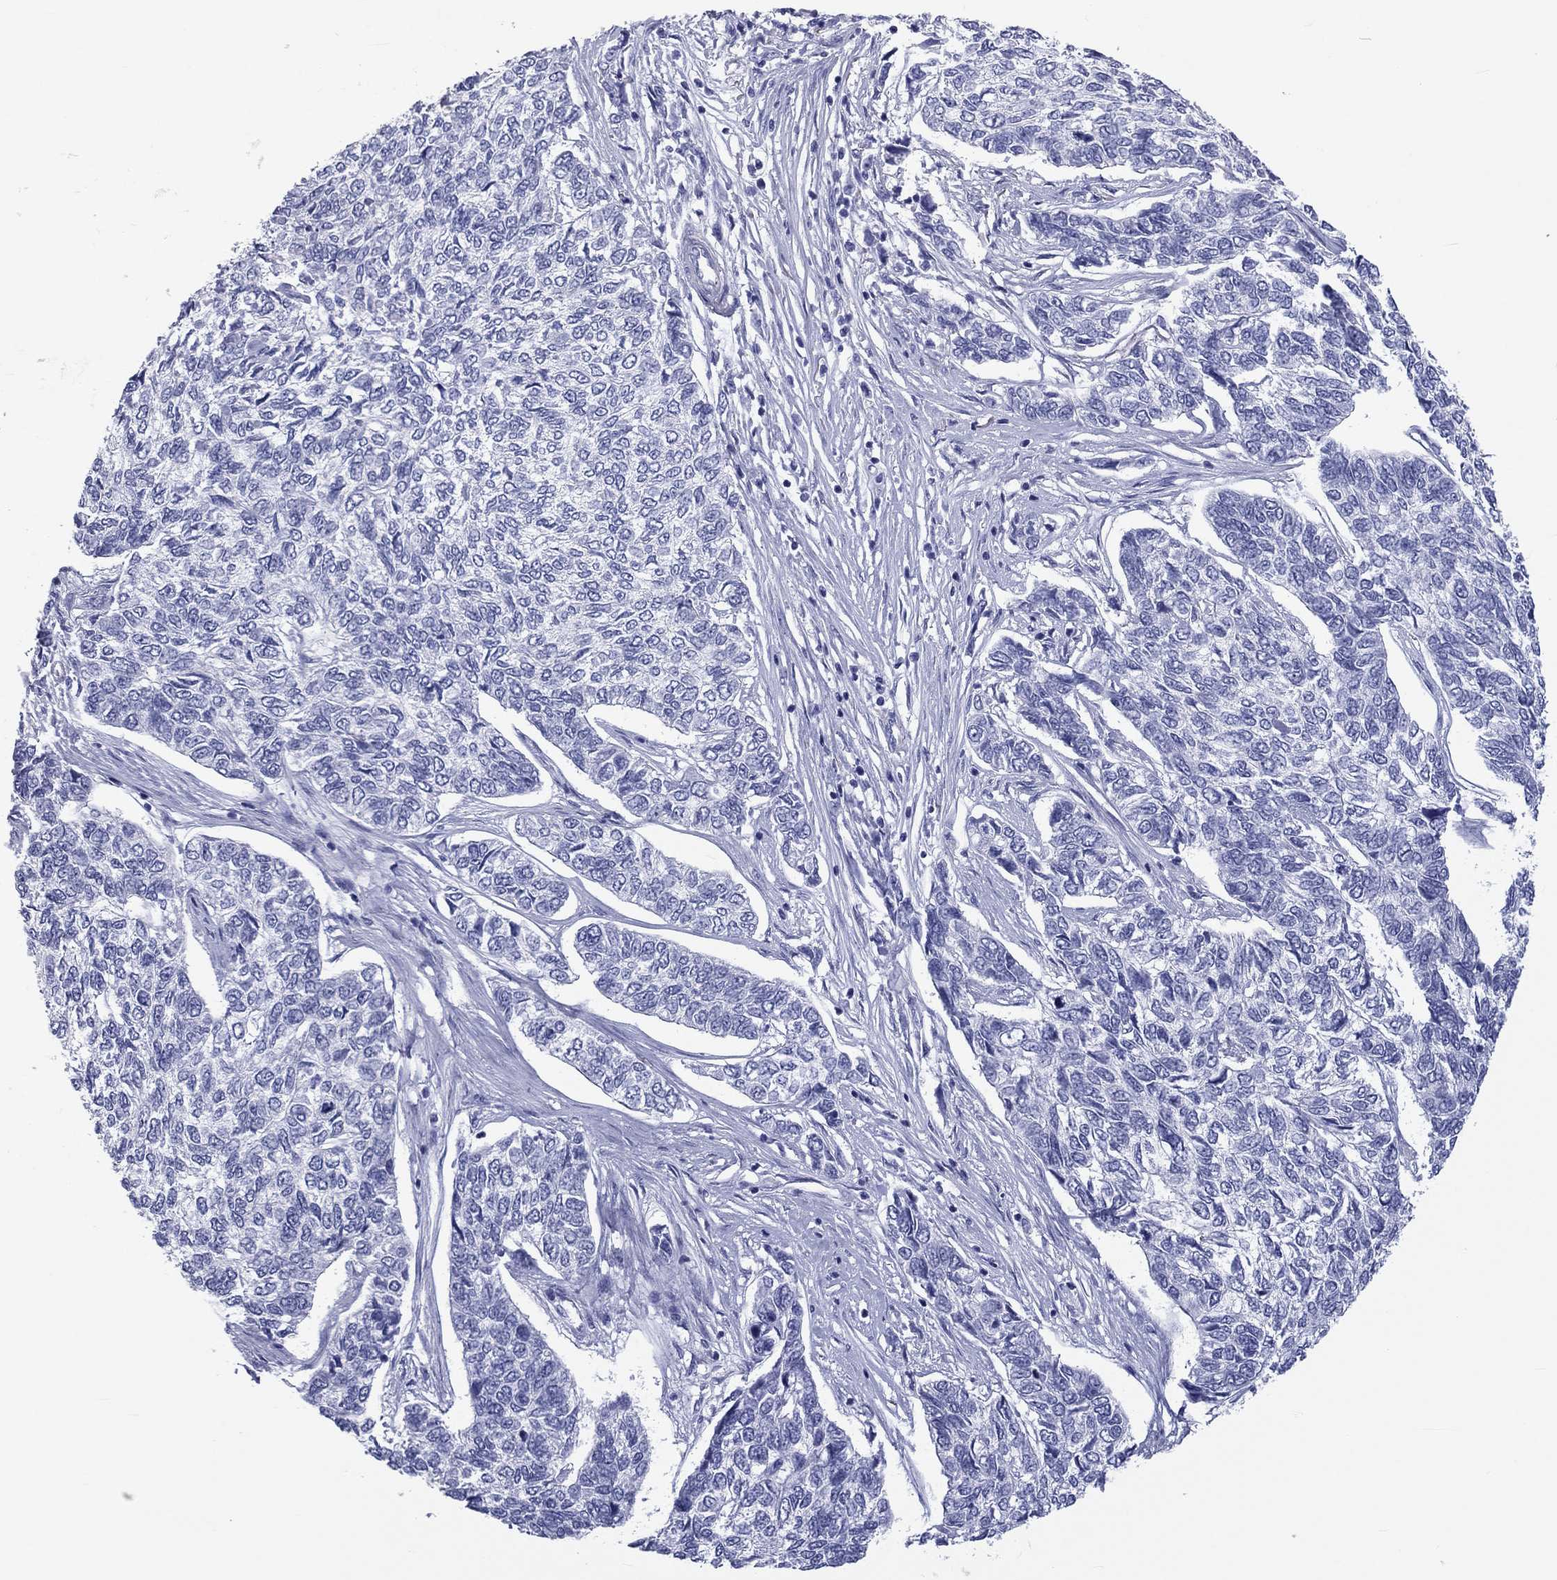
{"staining": {"intensity": "negative", "quantity": "none", "location": "none"}, "tissue": "skin cancer", "cell_type": "Tumor cells", "image_type": "cancer", "snomed": [{"axis": "morphology", "description": "Basal cell carcinoma"}, {"axis": "topography", "description": "Skin"}], "caption": "Immunohistochemistry (IHC) histopathology image of neoplastic tissue: skin cancer stained with DAB (3,3'-diaminobenzidine) shows no significant protein staining in tumor cells. The staining is performed using DAB (3,3'-diaminobenzidine) brown chromogen with nuclei counter-stained in using hematoxylin.", "gene": "DNALI1", "patient": {"sex": "female", "age": 65}}